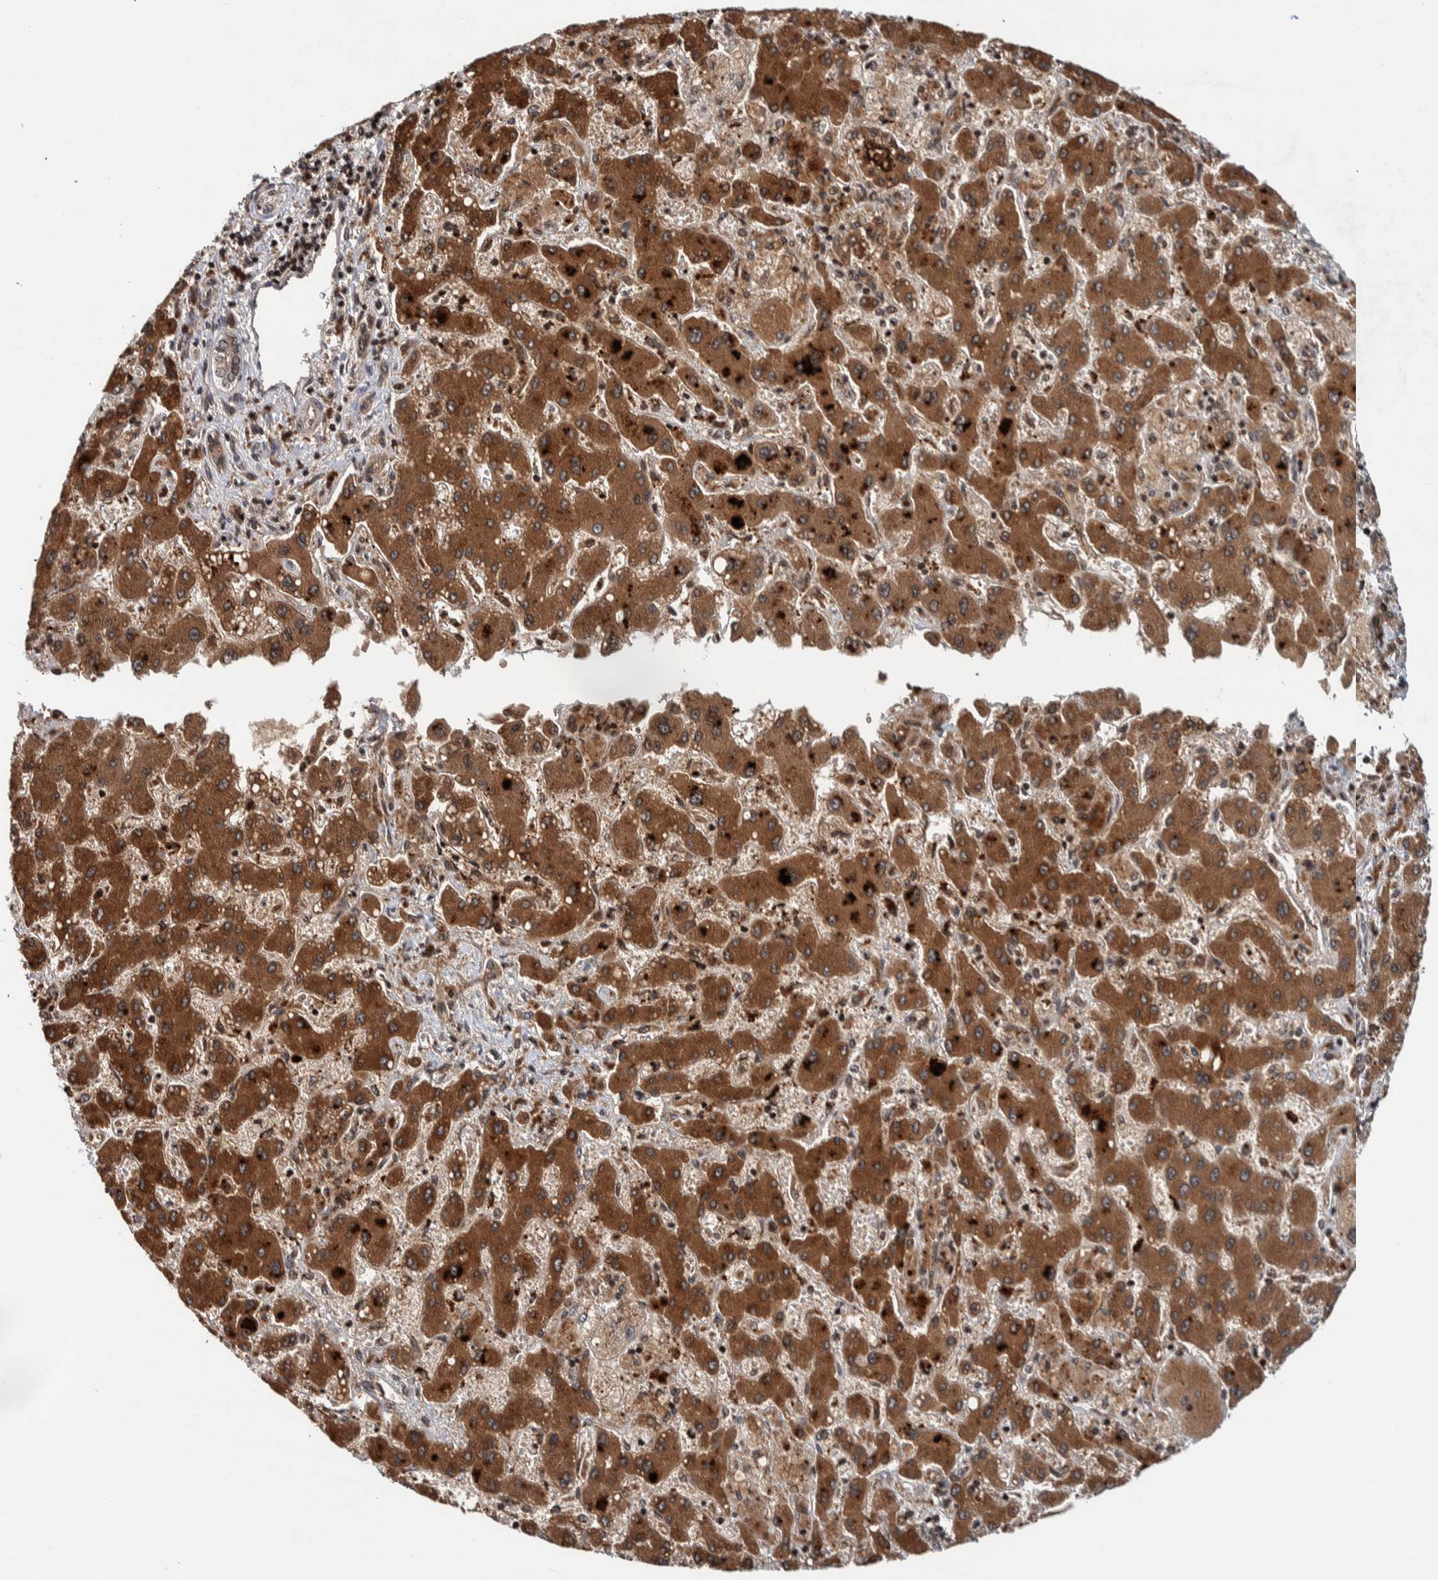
{"staining": {"intensity": "moderate", "quantity": ">75%", "location": "cytoplasmic/membranous"}, "tissue": "liver cancer", "cell_type": "Tumor cells", "image_type": "cancer", "snomed": [{"axis": "morphology", "description": "Cholangiocarcinoma"}, {"axis": "topography", "description": "Liver"}], "caption": "Moderate cytoplasmic/membranous positivity is present in about >75% of tumor cells in liver cholangiocarcinoma.", "gene": "CCDC182", "patient": {"sex": "male", "age": 50}}